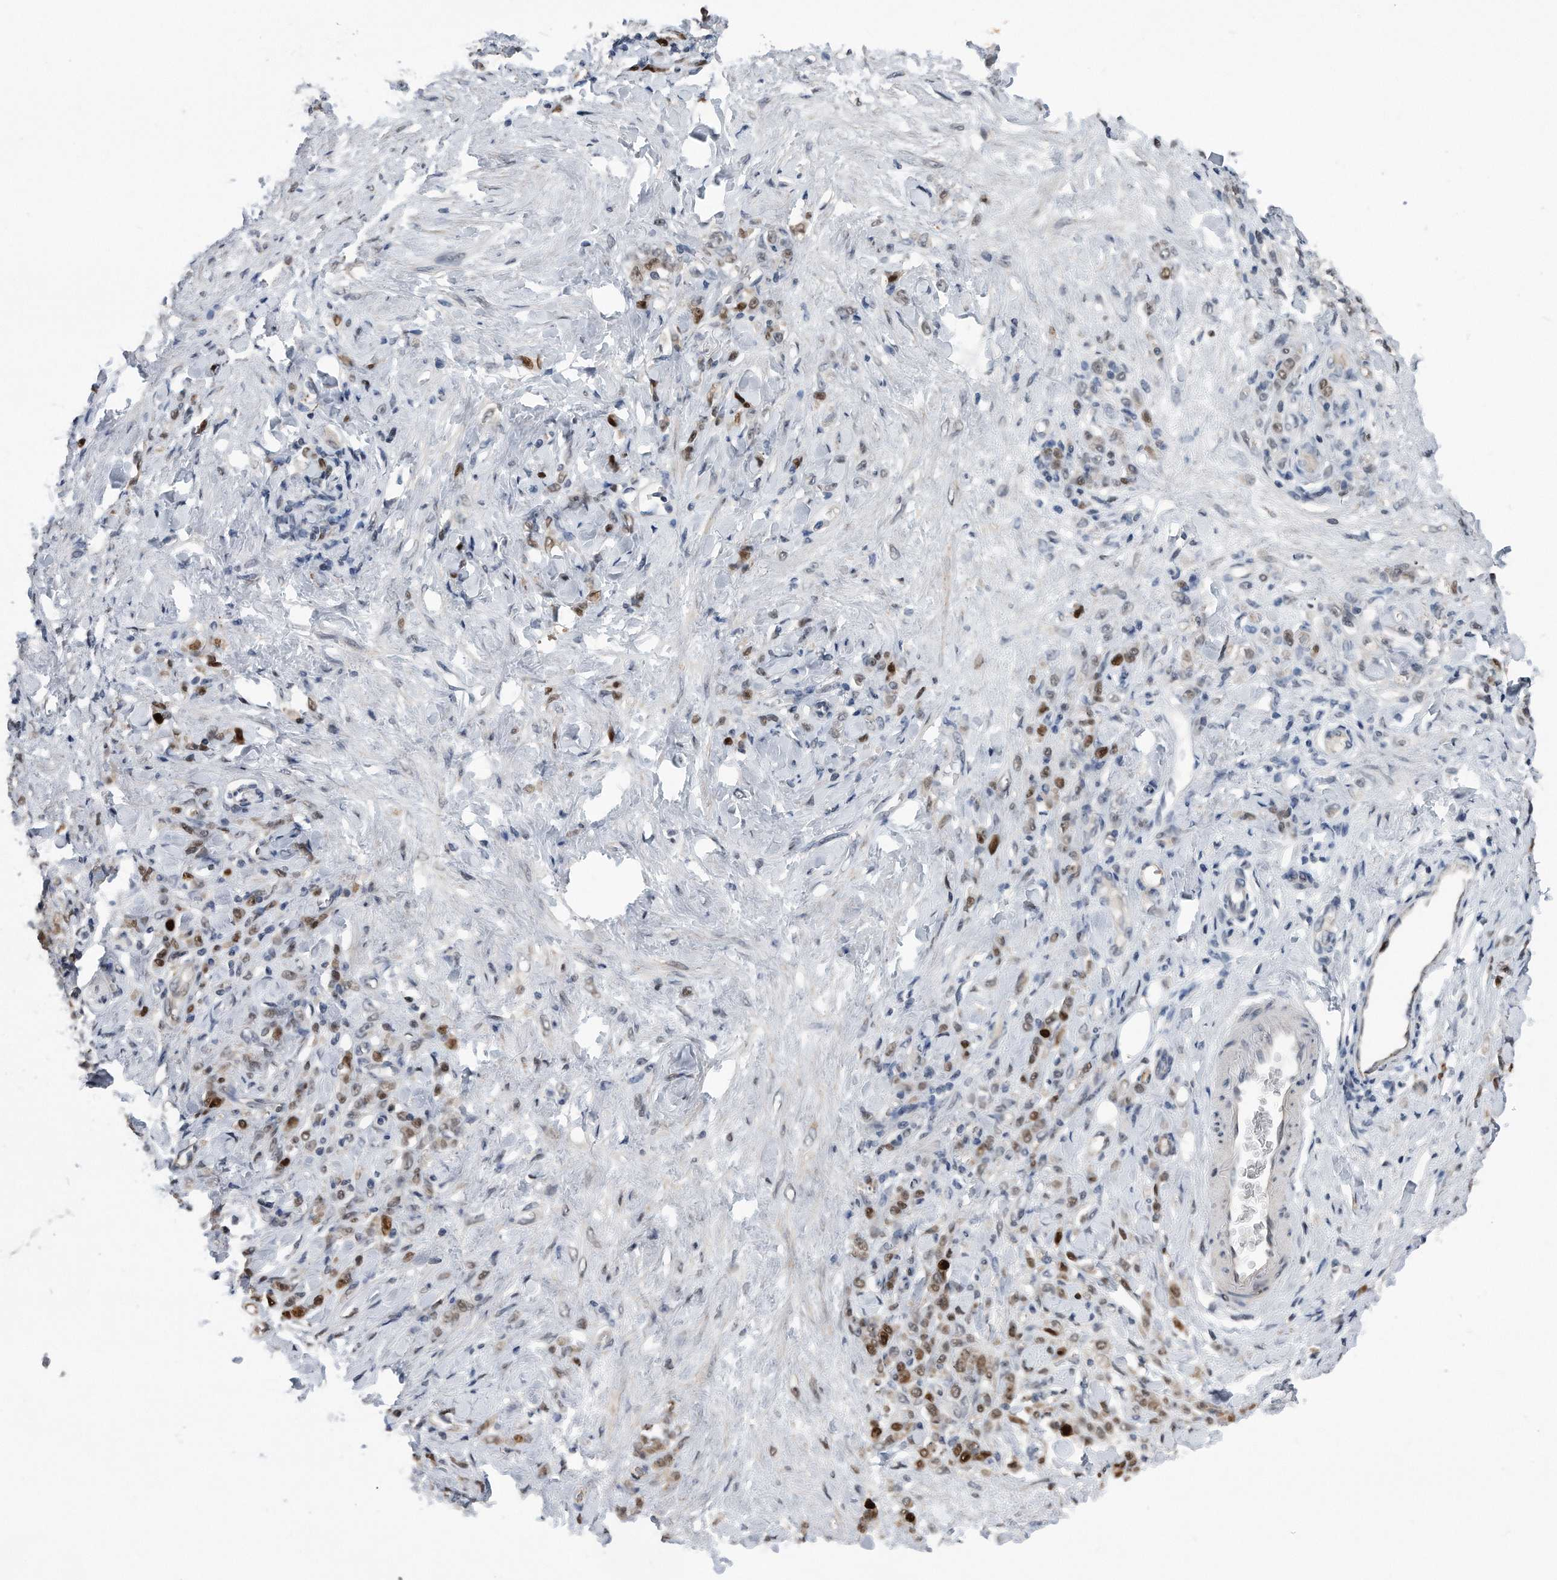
{"staining": {"intensity": "strong", "quantity": "<25%", "location": "nuclear"}, "tissue": "stomach cancer", "cell_type": "Tumor cells", "image_type": "cancer", "snomed": [{"axis": "morphology", "description": "Normal tissue, NOS"}, {"axis": "morphology", "description": "Adenocarcinoma, NOS"}, {"axis": "topography", "description": "Stomach"}], "caption": "IHC of adenocarcinoma (stomach) demonstrates medium levels of strong nuclear staining in approximately <25% of tumor cells. The staining was performed using DAB to visualize the protein expression in brown, while the nuclei were stained in blue with hematoxylin (Magnification: 20x).", "gene": "PCNA", "patient": {"sex": "male", "age": 82}}